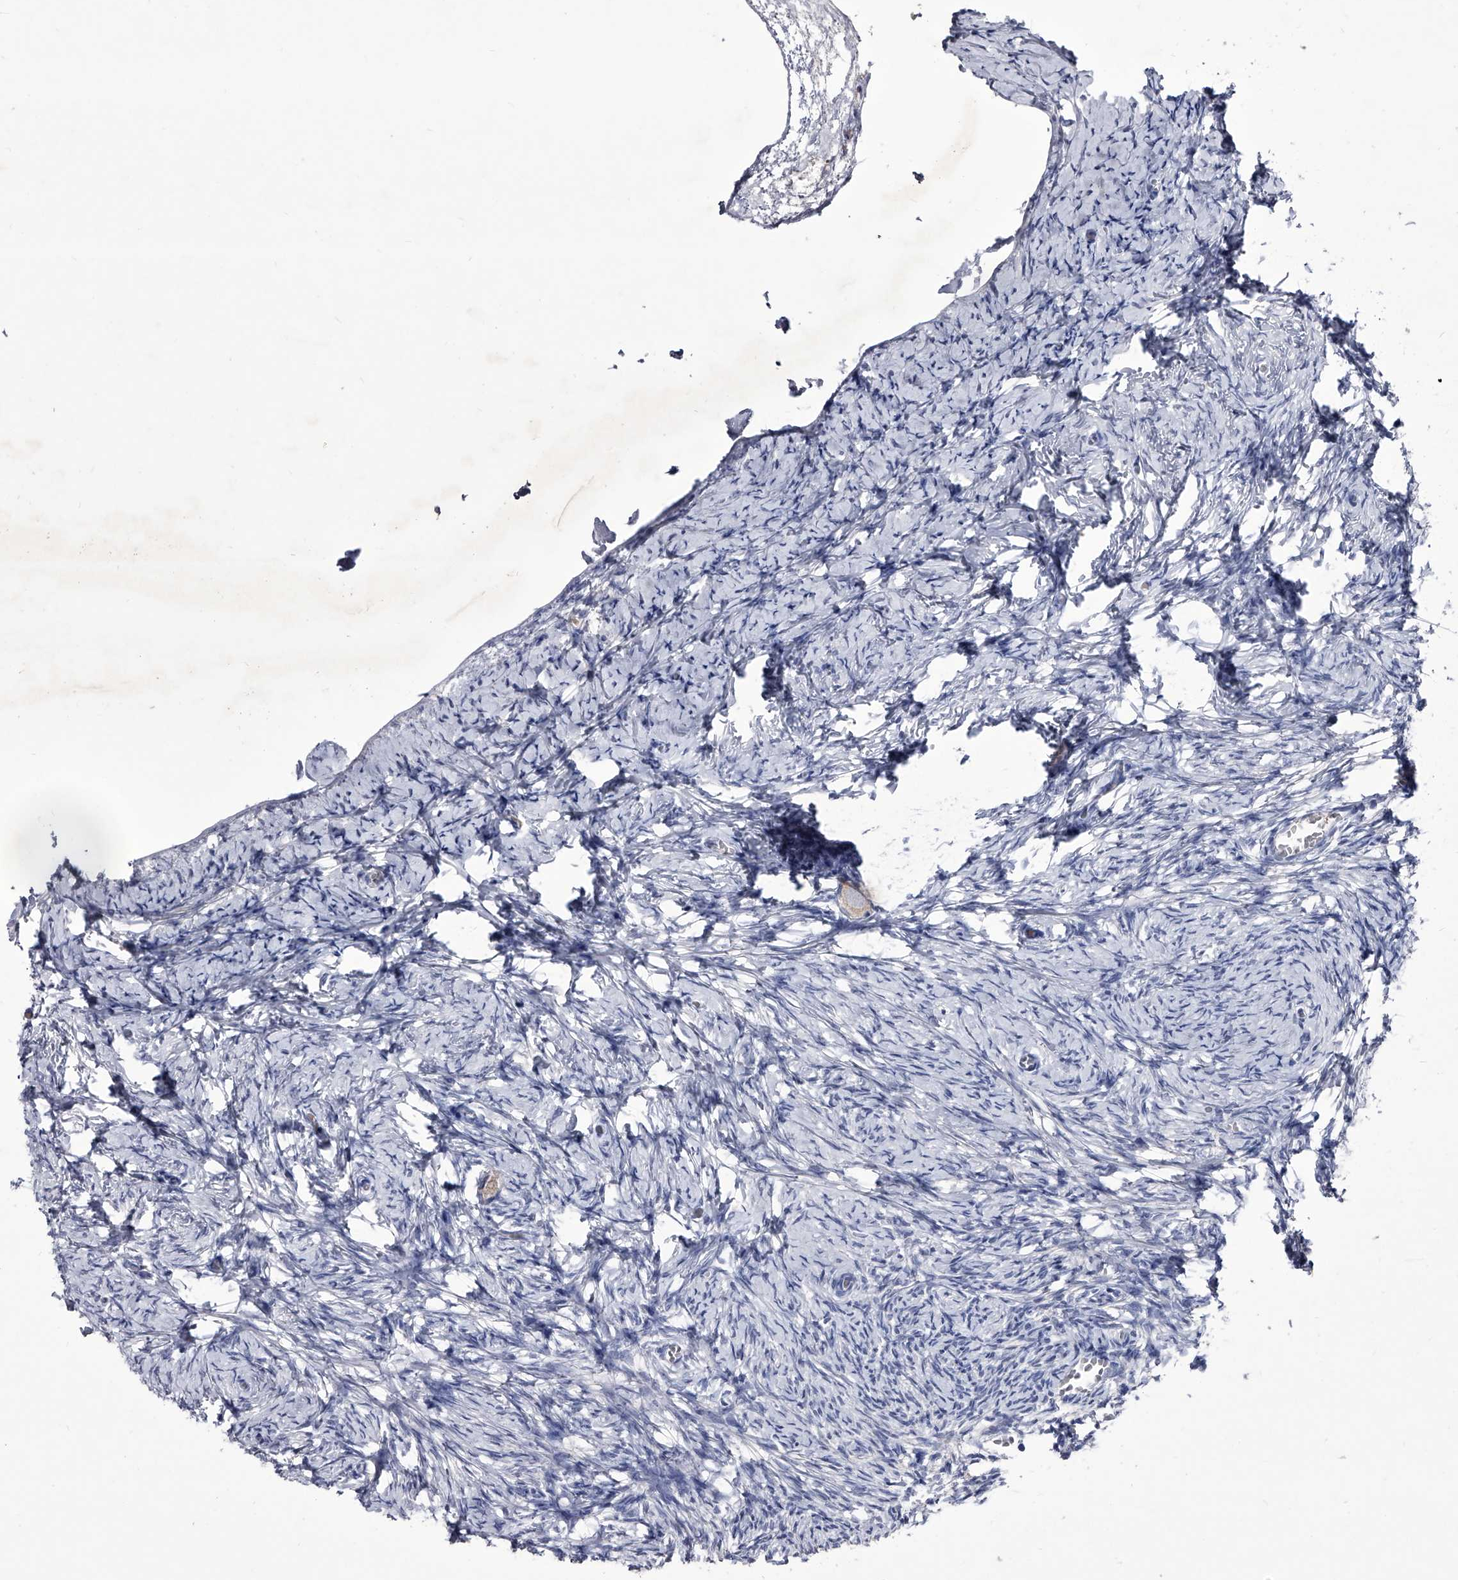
{"staining": {"intensity": "weak", "quantity": "<25%", "location": "cytoplasmic/membranous"}, "tissue": "ovary", "cell_type": "Follicle cells", "image_type": "normal", "snomed": [{"axis": "morphology", "description": "Normal tissue, NOS"}, {"axis": "topography", "description": "Ovary"}], "caption": "IHC histopathology image of benign ovary stained for a protein (brown), which demonstrates no positivity in follicle cells.", "gene": "CRISP2", "patient": {"sex": "female", "age": 27}}